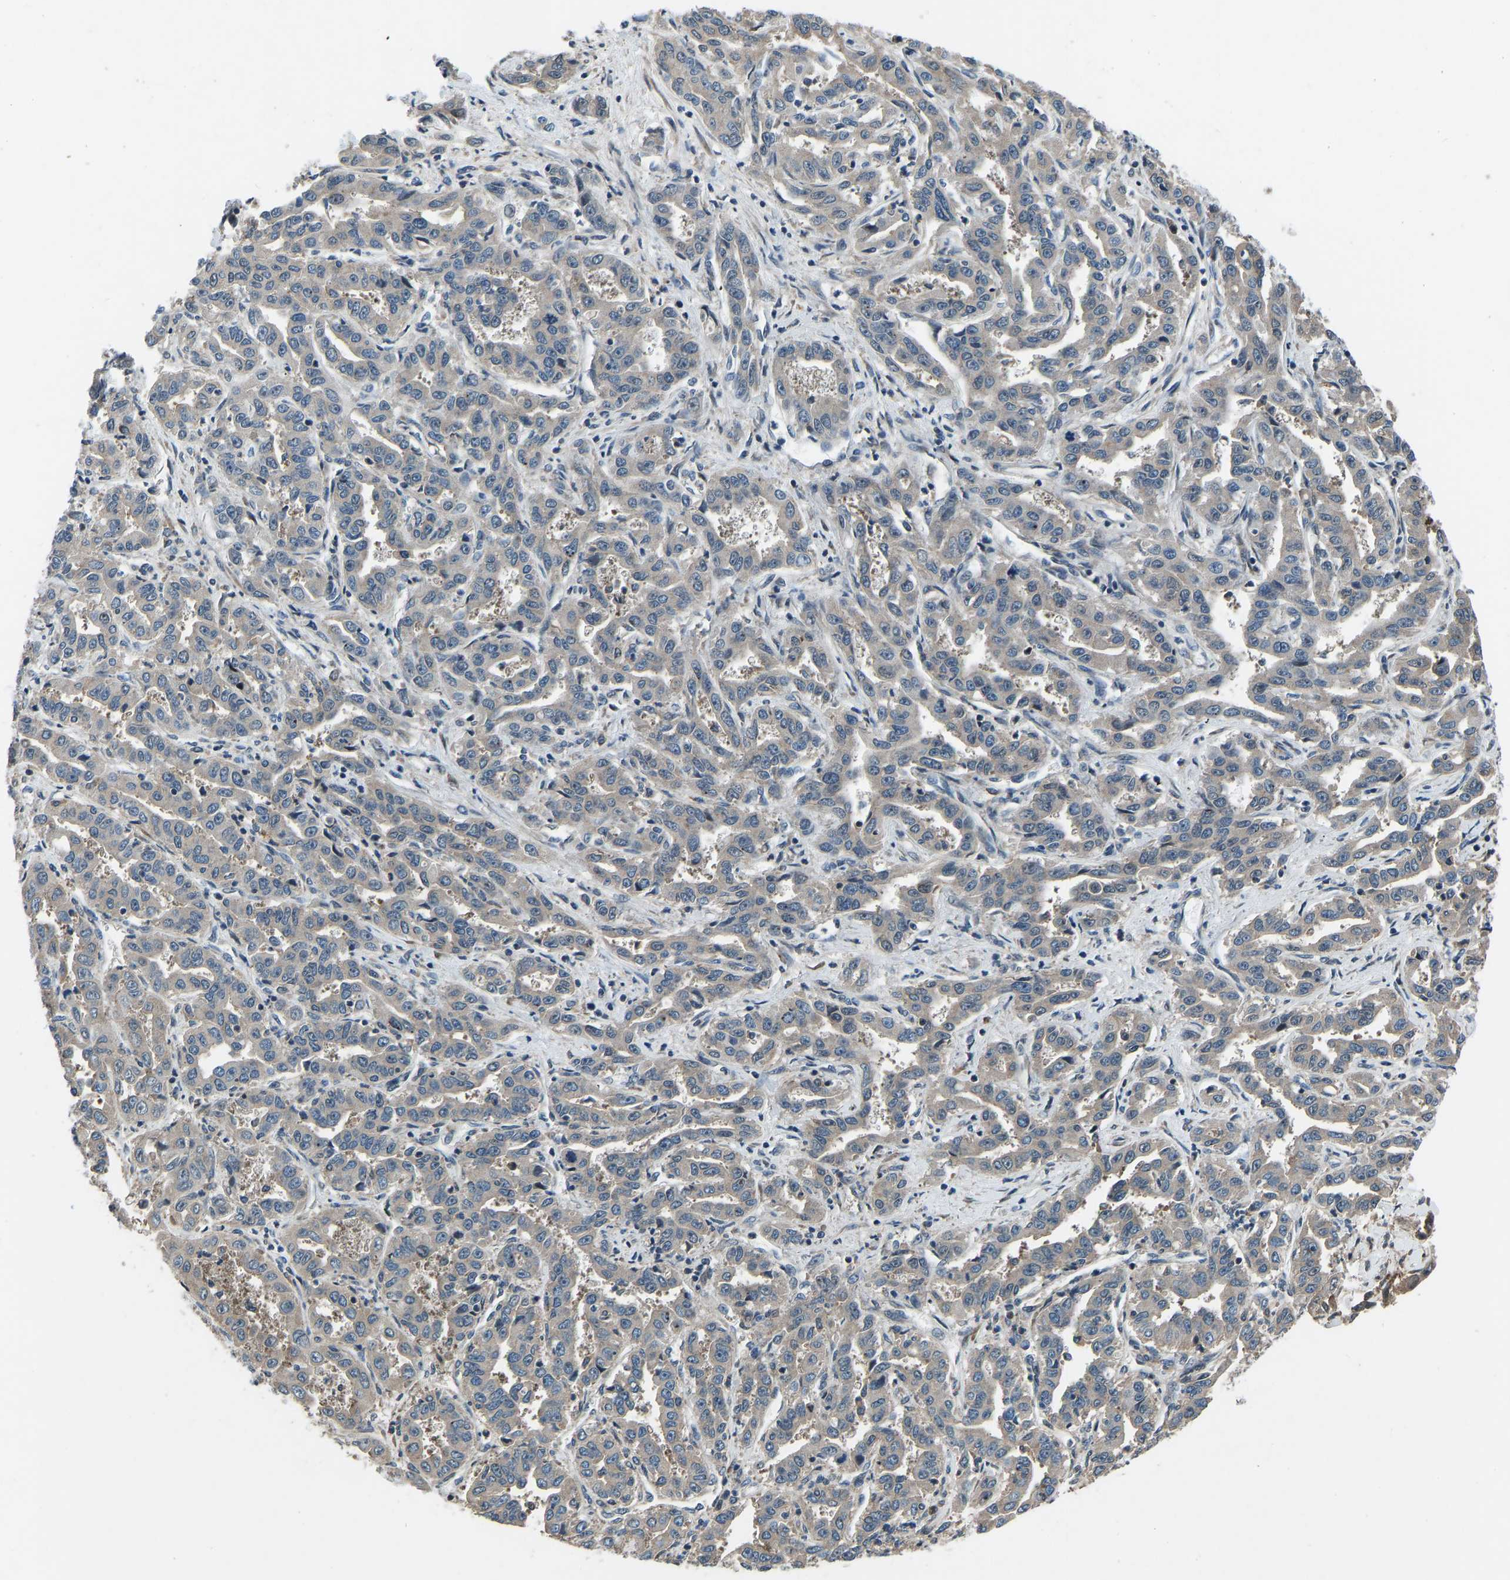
{"staining": {"intensity": "negative", "quantity": "none", "location": "none"}, "tissue": "liver cancer", "cell_type": "Tumor cells", "image_type": "cancer", "snomed": [{"axis": "morphology", "description": "Cholangiocarcinoma"}, {"axis": "topography", "description": "Liver"}], "caption": "The histopathology image exhibits no significant staining in tumor cells of cholangiocarcinoma (liver). (DAB immunohistochemistry (IHC) with hematoxylin counter stain).", "gene": "RLIM", "patient": {"sex": "male", "age": 59}}